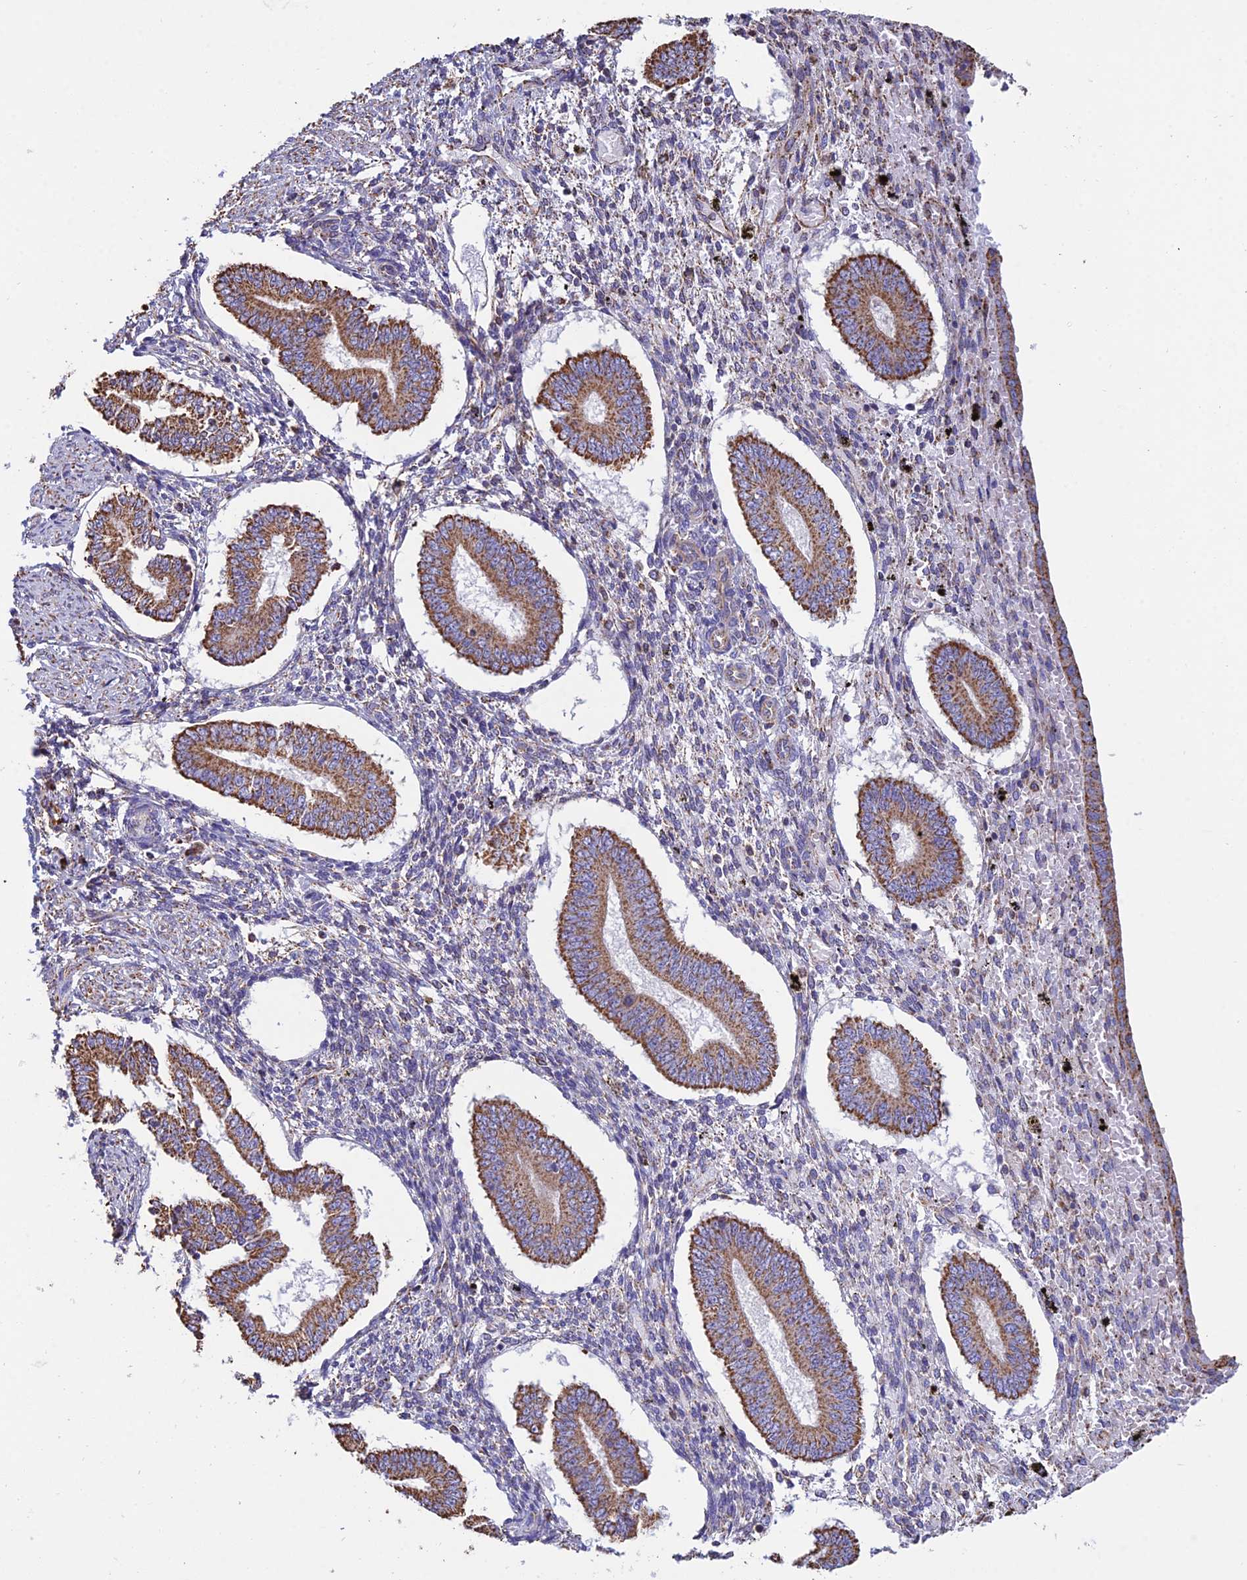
{"staining": {"intensity": "moderate", "quantity": "25%-75%", "location": "cytoplasmic/membranous"}, "tissue": "endometrium", "cell_type": "Cells in endometrial stroma", "image_type": "normal", "snomed": [{"axis": "morphology", "description": "Normal tissue, NOS"}, {"axis": "topography", "description": "Endometrium"}], "caption": "Protein expression analysis of benign endometrium shows moderate cytoplasmic/membranous staining in about 25%-75% of cells in endometrial stroma. The staining was performed using DAB (3,3'-diaminobenzidine) to visualize the protein expression in brown, while the nuclei were stained in blue with hematoxylin (Magnification: 20x).", "gene": "OR2W3", "patient": {"sex": "female", "age": 42}}